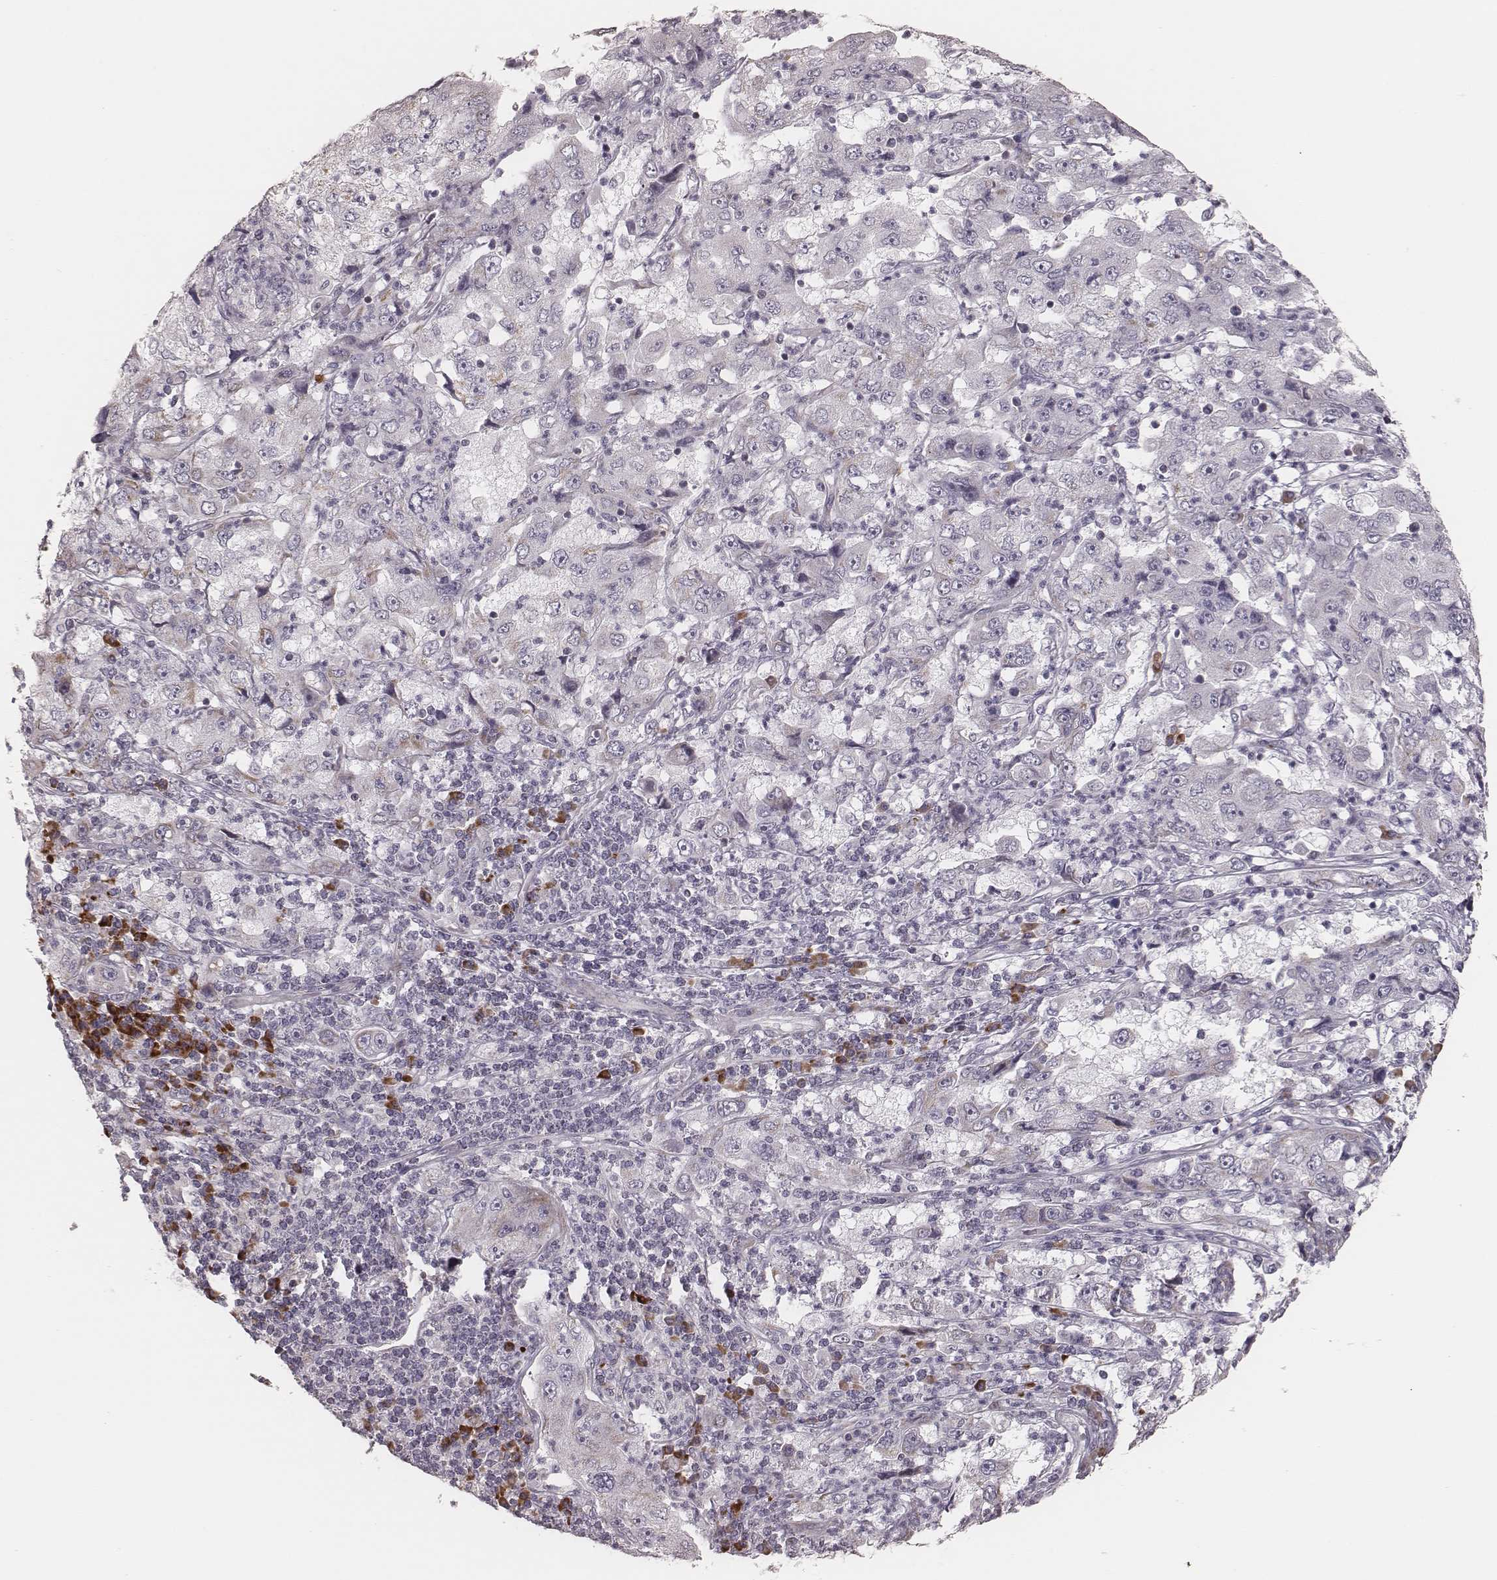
{"staining": {"intensity": "negative", "quantity": "none", "location": "none"}, "tissue": "cervical cancer", "cell_type": "Tumor cells", "image_type": "cancer", "snomed": [{"axis": "morphology", "description": "Squamous cell carcinoma, NOS"}, {"axis": "topography", "description": "Cervix"}], "caption": "IHC of human cervical cancer (squamous cell carcinoma) displays no staining in tumor cells.", "gene": "KIF5C", "patient": {"sex": "female", "age": 36}}